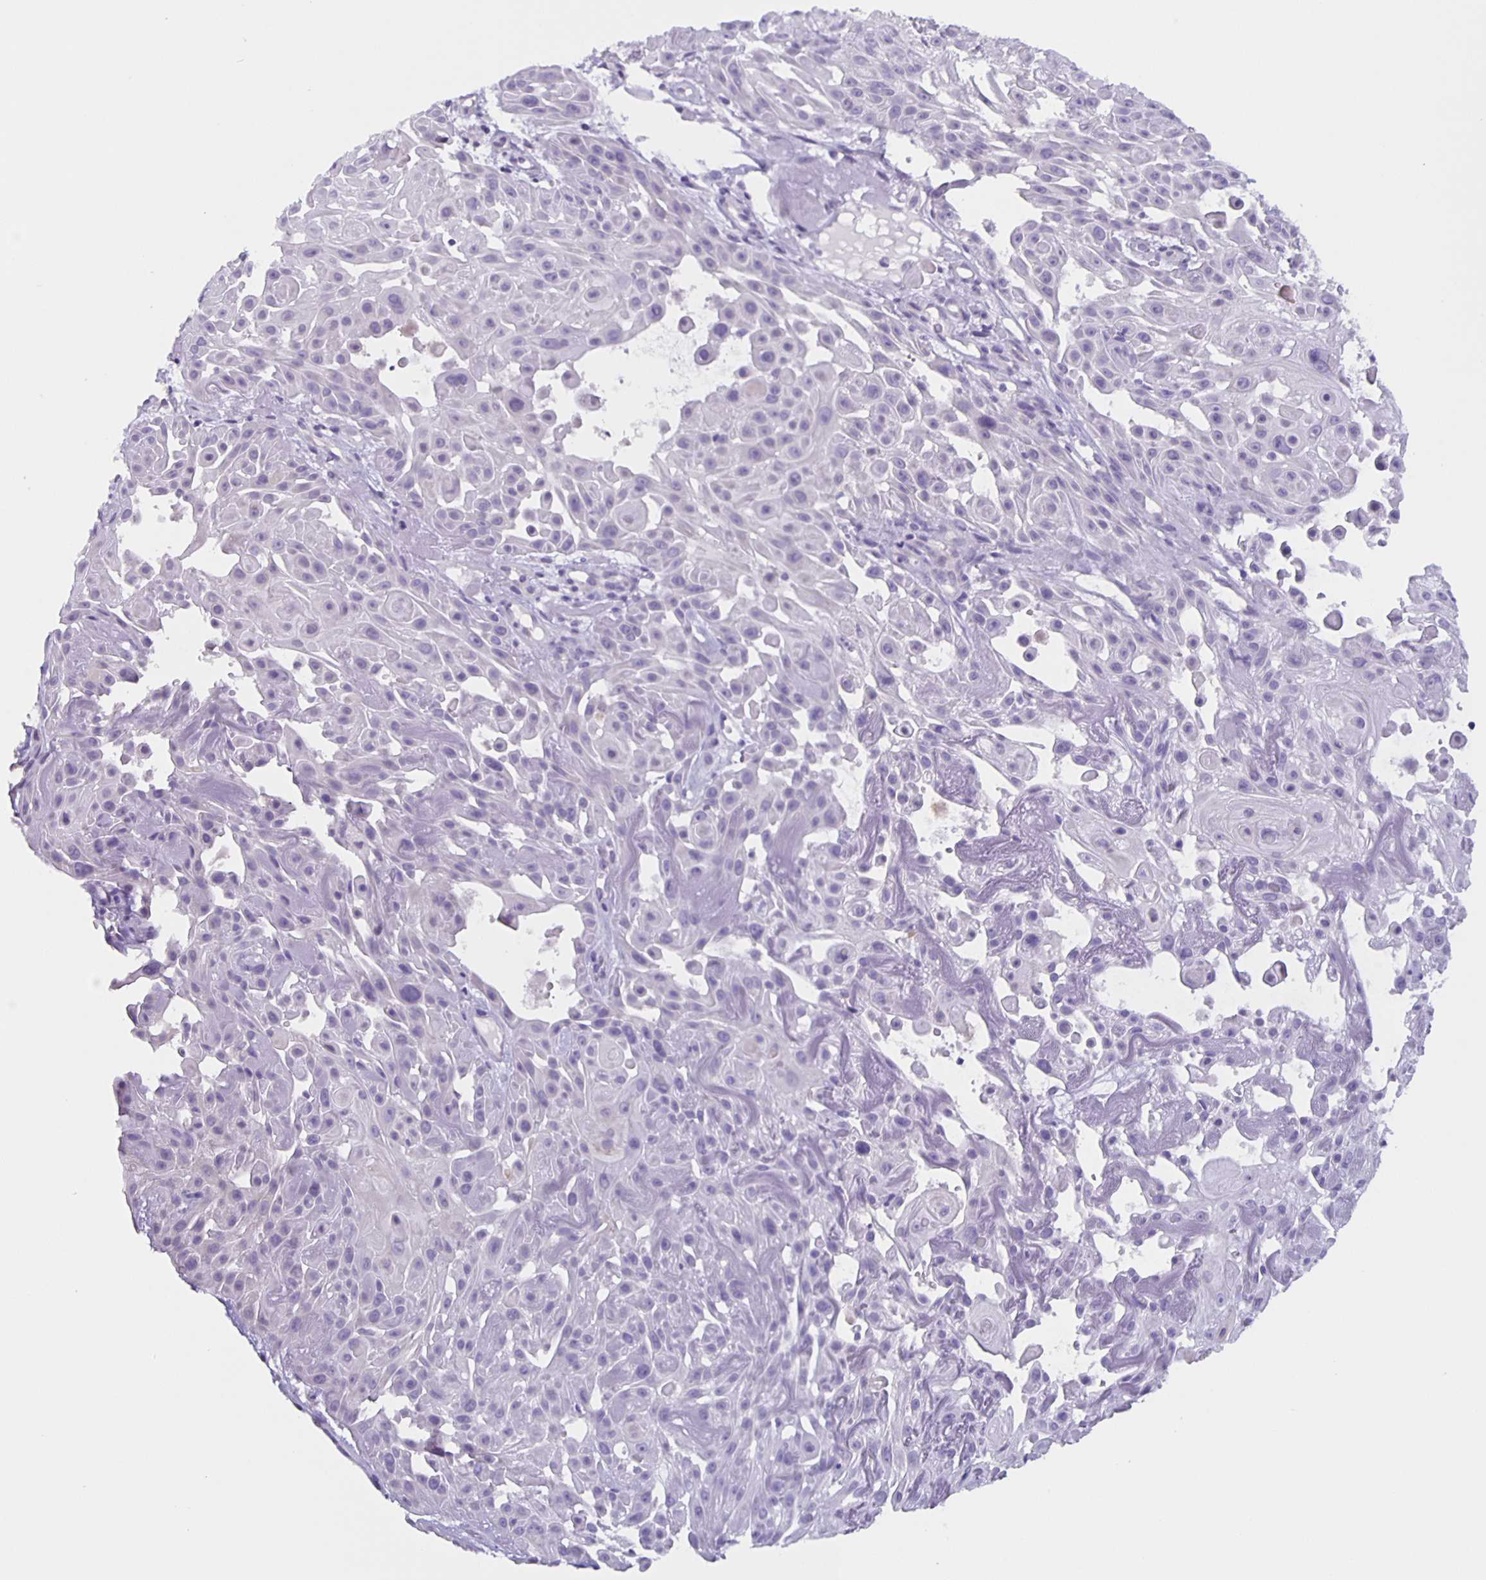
{"staining": {"intensity": "negative", "quantity": "none", "location": "none"}, "tissue": "skin cancer", "cell_type": "Tumor cells", "image_type": "cancer", "snomed": [{"axis": "morphology", "description": "Squamous cell carcinoma, NOS"}, {"axis": "topography", "description": "Skin"}], "caption": "This photomicrograph is of skin cancer stained with immunohistochemistry to label a protein in brown with the nuclei are counter-stained blue. There is no staining in tumor cells.", "gene": "SLC12A3", "patient": {"sex": "male", "age": 91}}